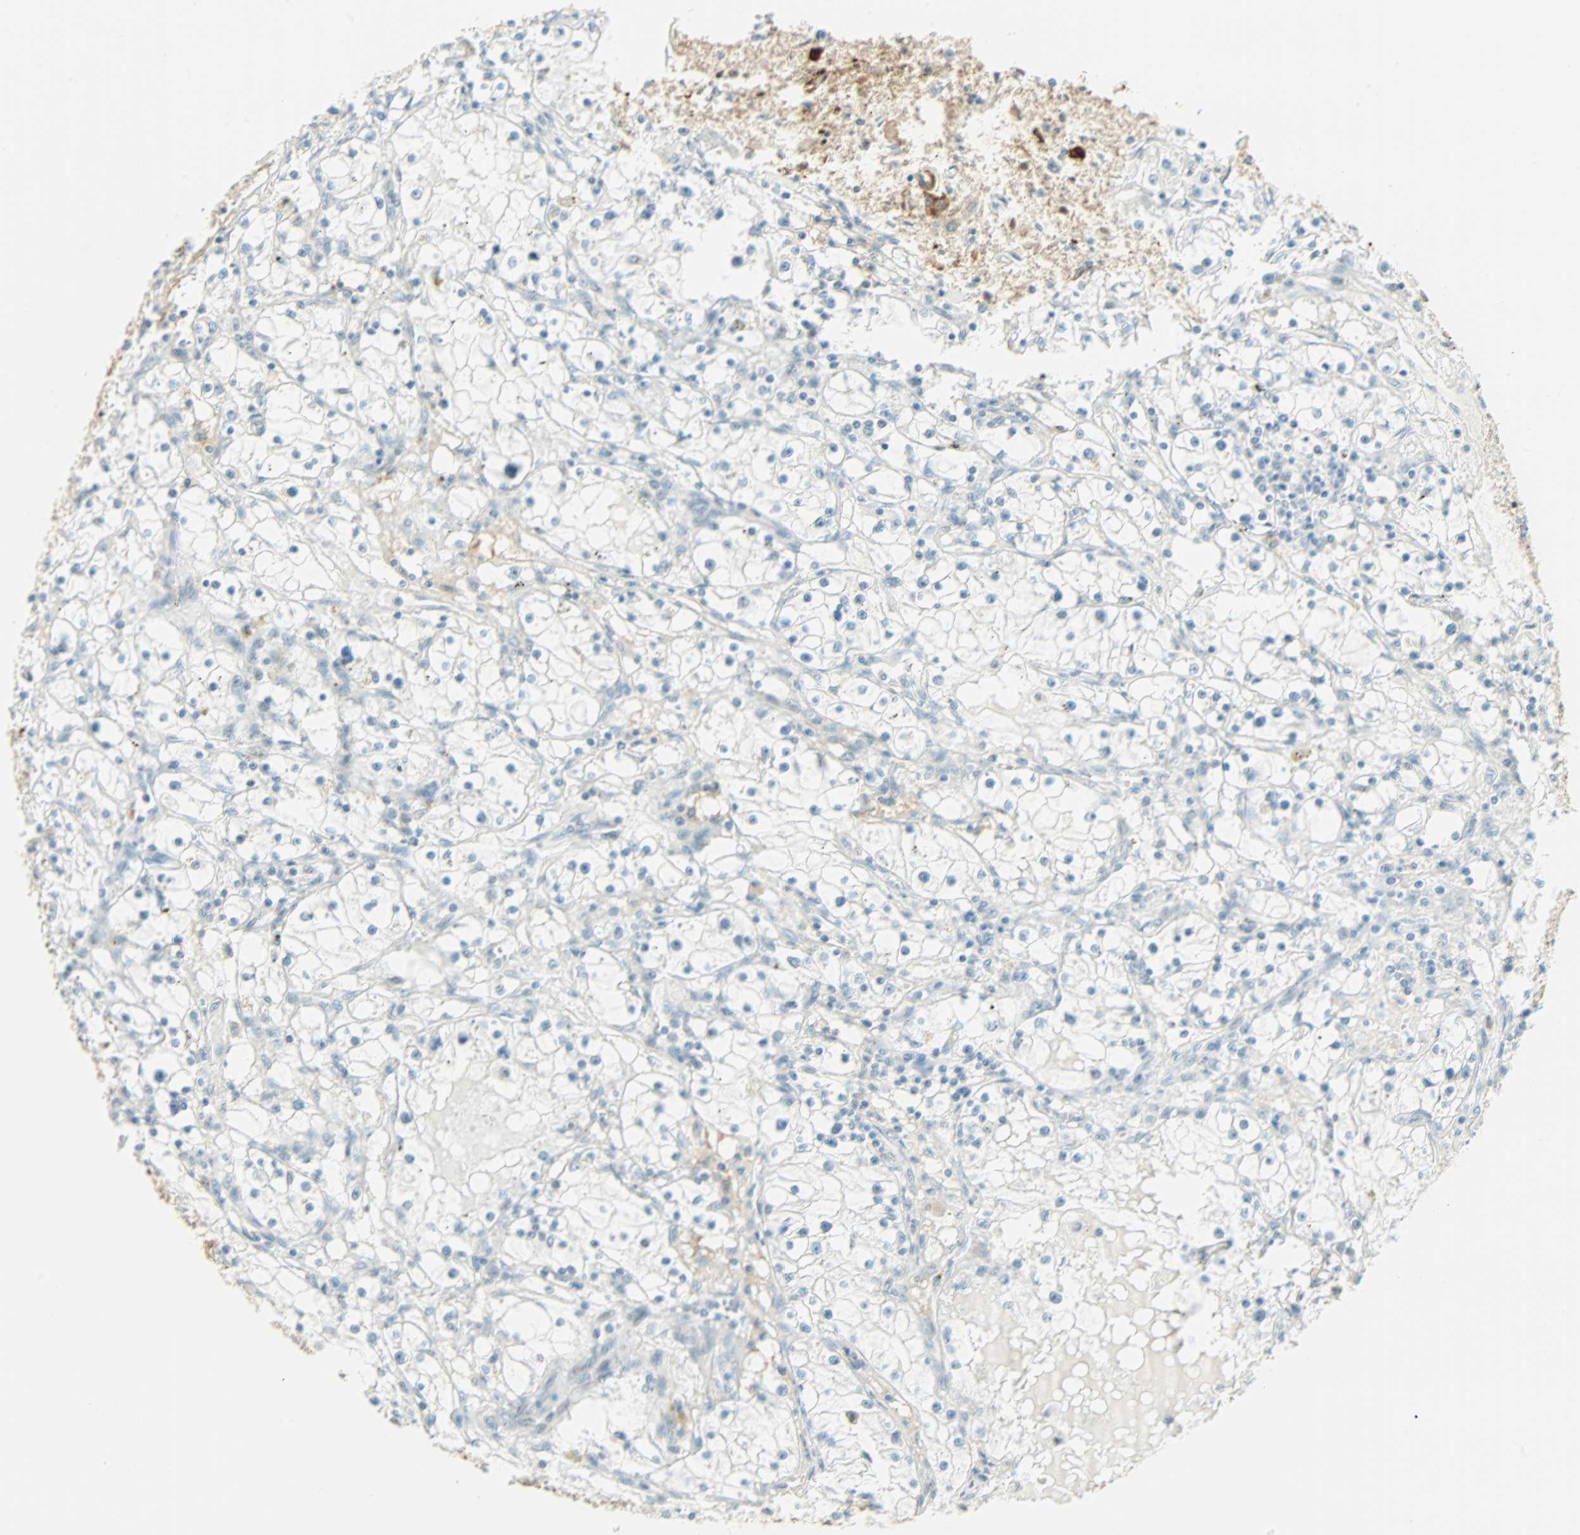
{"staining": {"intensity": "negative", "quantity": "none", "location": "none"}, "tissue": "renal cancer", "cell_type": "Tumor cells", "image_type": "cancer", "snomed": [{"axis": "morphology", "description": "Adenocarcinoma, NOS"}, {"axis": "topography", "description": "Kidney"}], "caption": "A histopathology image of human renal adenocarcinoma is negative for staining in tumor cells.", "gene": "NELFE", "patient": {"sex": "male", "age": 56}}